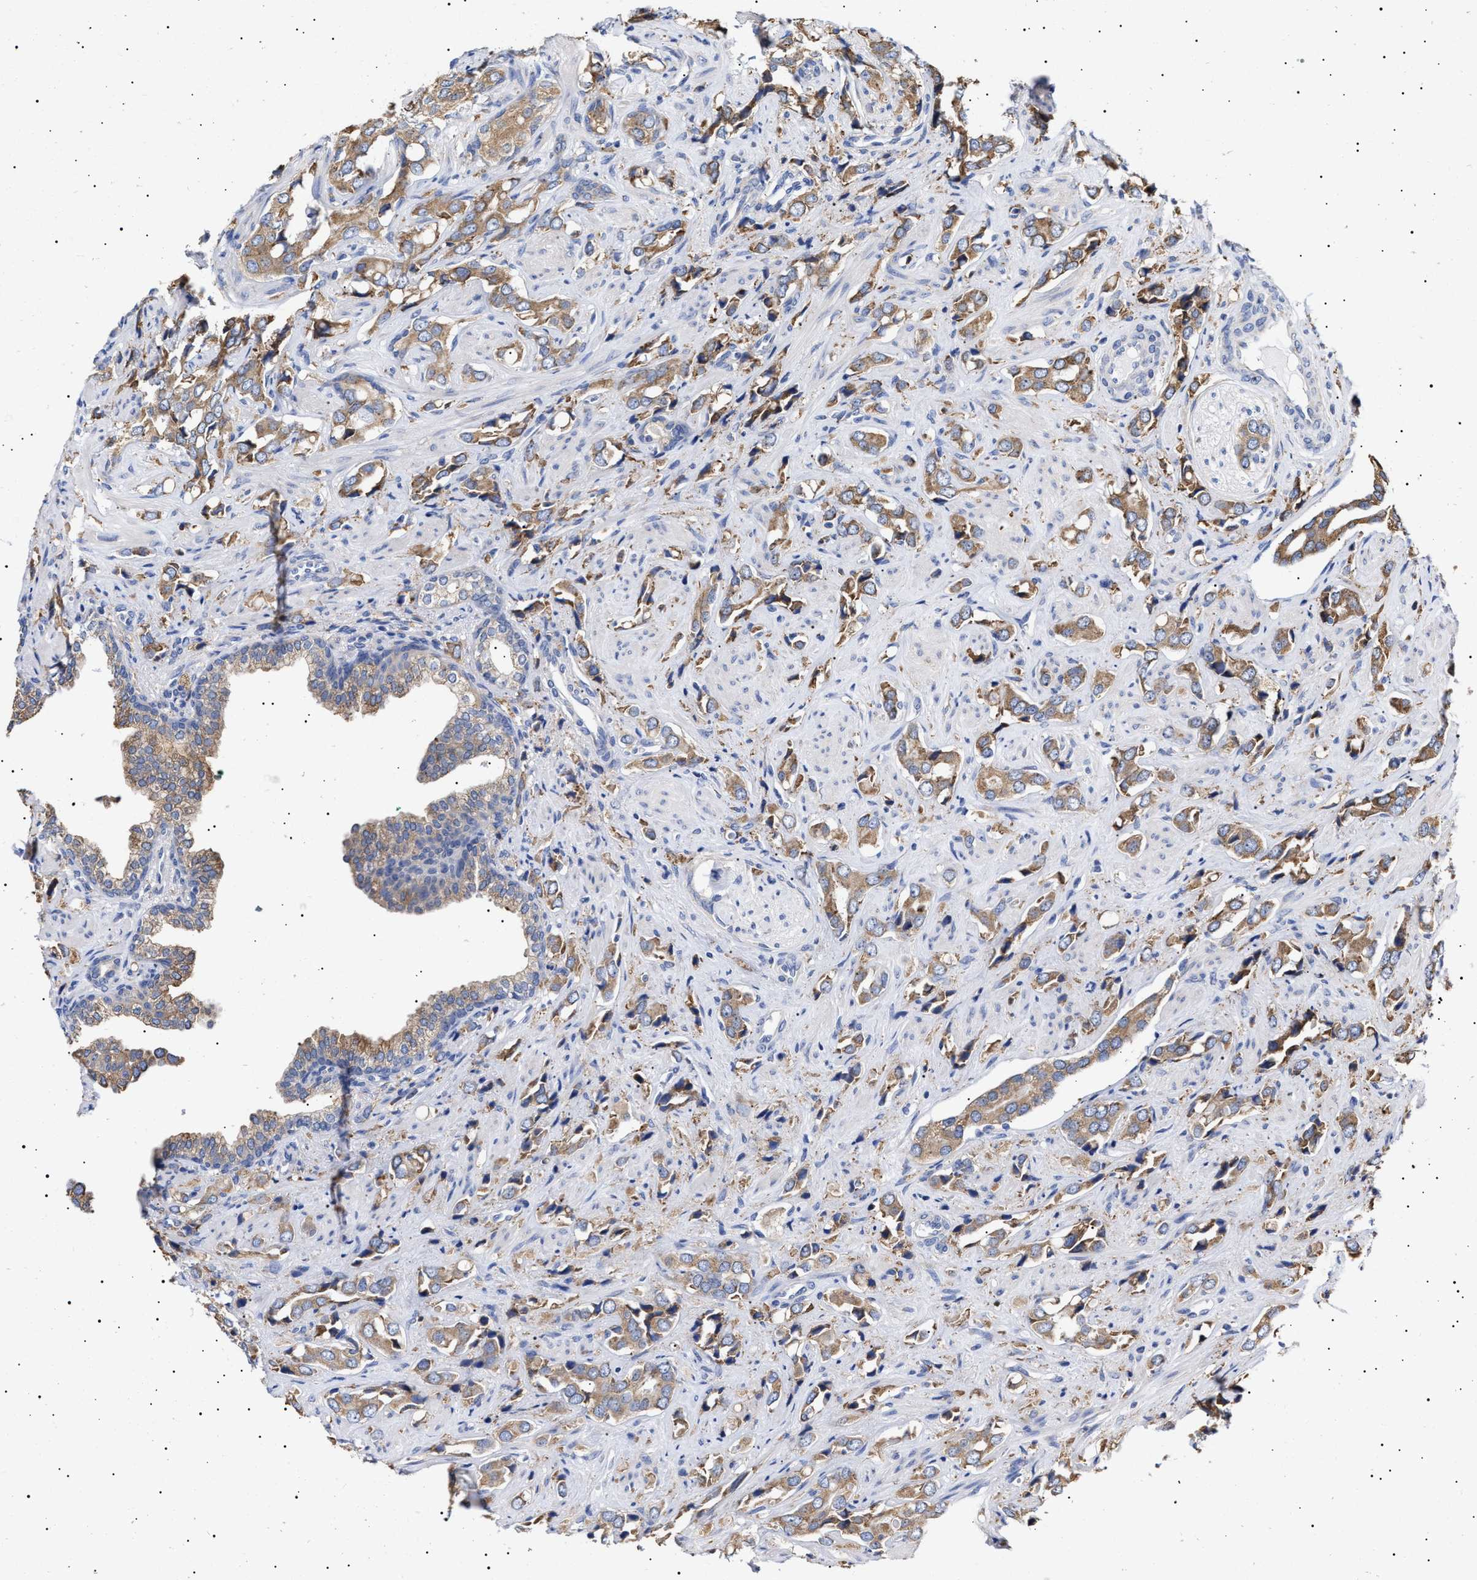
{"staining": {"intensity": "moderate", "quantity": ">75%", "location": "cytoplasmic/membranous"}, "tissue": "prostate cancer", "cell_type": "Tumor cells", "image_type": "cancer", "snomed": [{"axis": "morphology", "description": "Adenocarcinoma, High grade"}, {"axis": "topography", "description": "Prostate"}], "caption": "DAB immunohistochemical staining of human prostate high-grade adenocarcinoma demonstrates moderate cytoplasmic/membranous protein positivity in approximately >75% of tumor cells.", "gene": "ERCC6L2", "patient": {"sex": "male", "age": 52}}